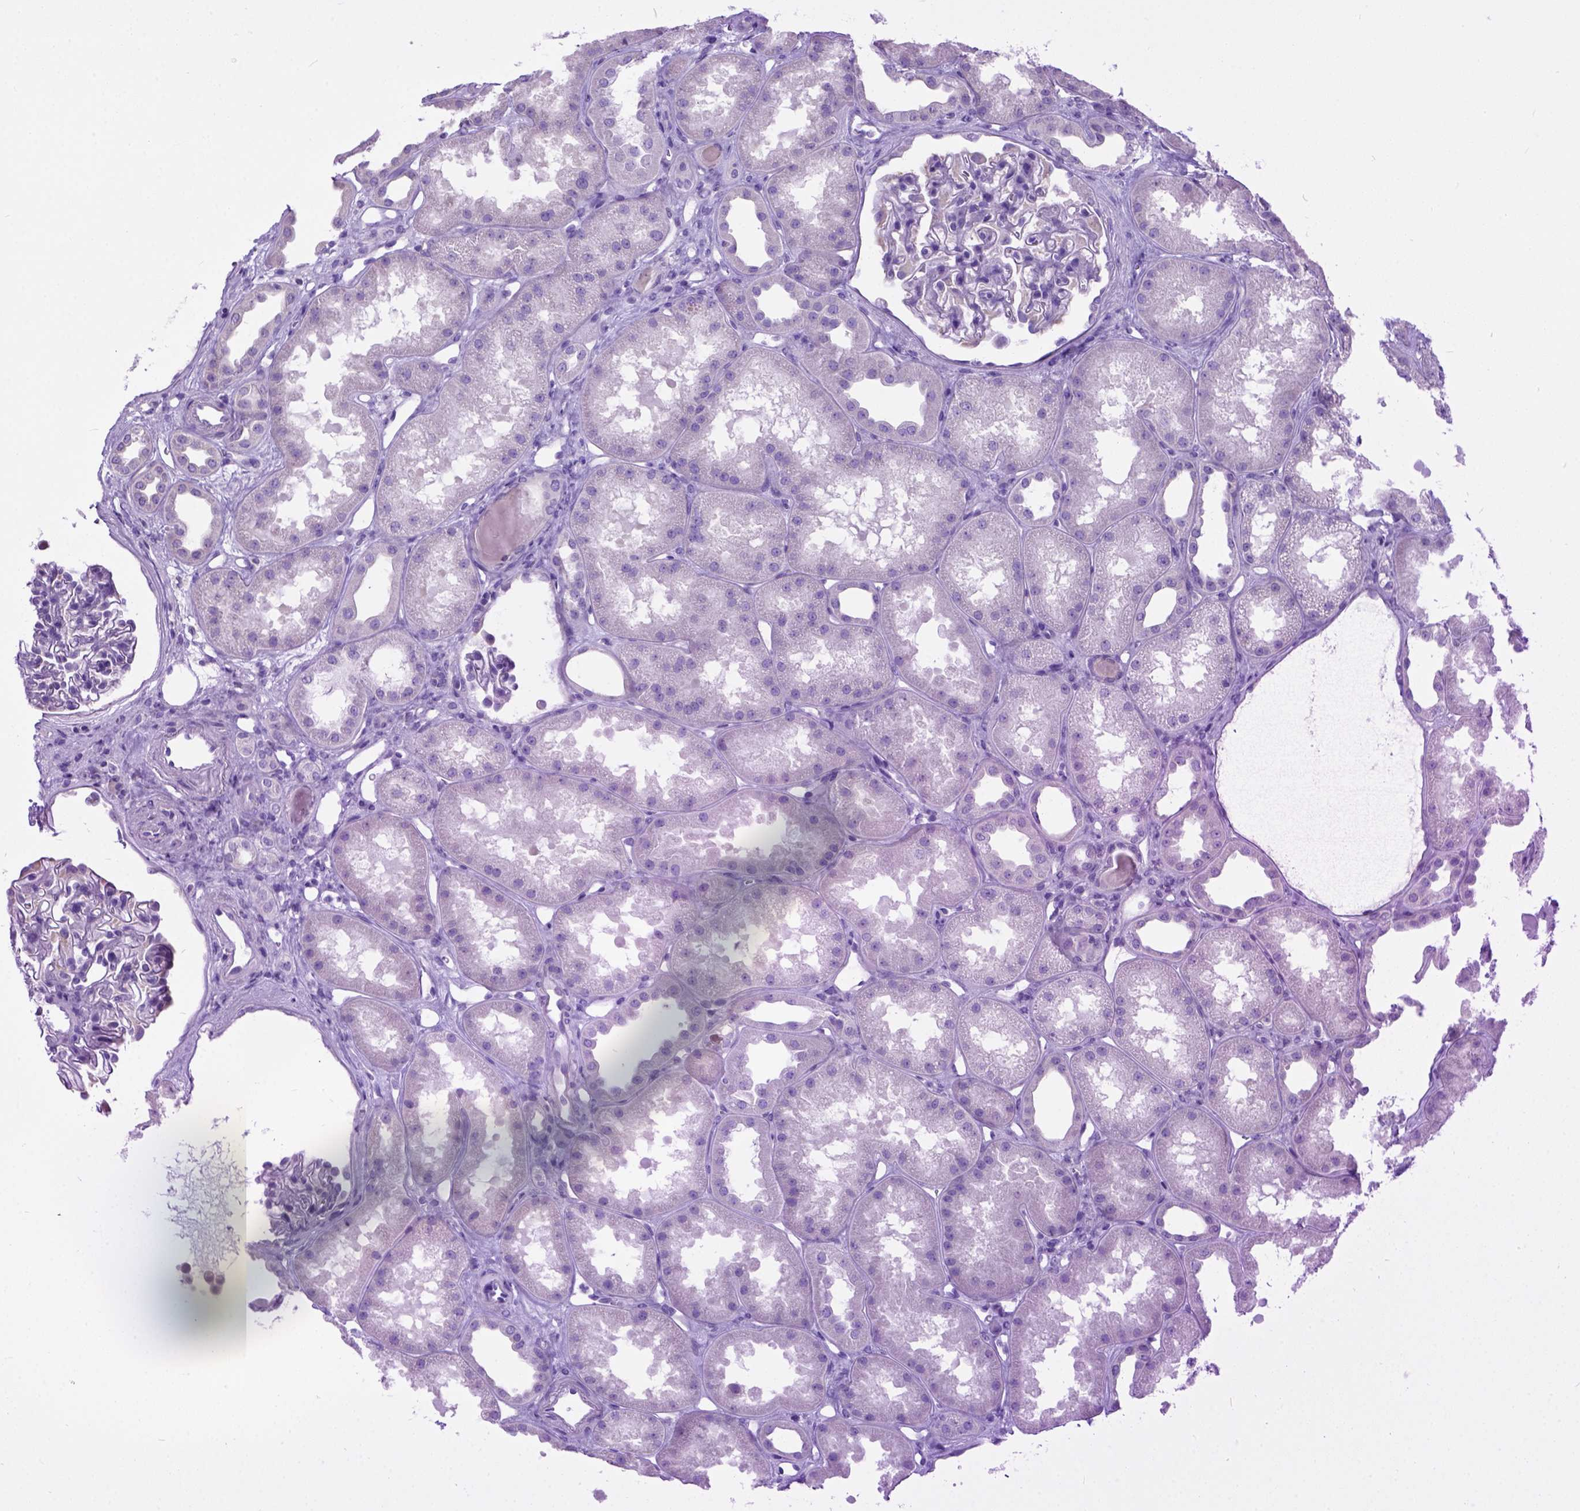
{"staining": {"intensity": "negative", "quantity": "none", "location": "none"}, "tissue": "kidney", "cell_type": "Cells in glomeruli", "image_type": "normal", "snomed": [{"axis": "morphology", "description": "Normal tissue, NOS"}, {"axis": "topography", "description": "Kidney"}], "caption": "Immunohistochemical staining of normal human kidney displays no significant expression in cells in glomeruli. Nuclei are stained in blue.", "gene": "ODAD3", "patient": {"sex": "male", "age": 61}}